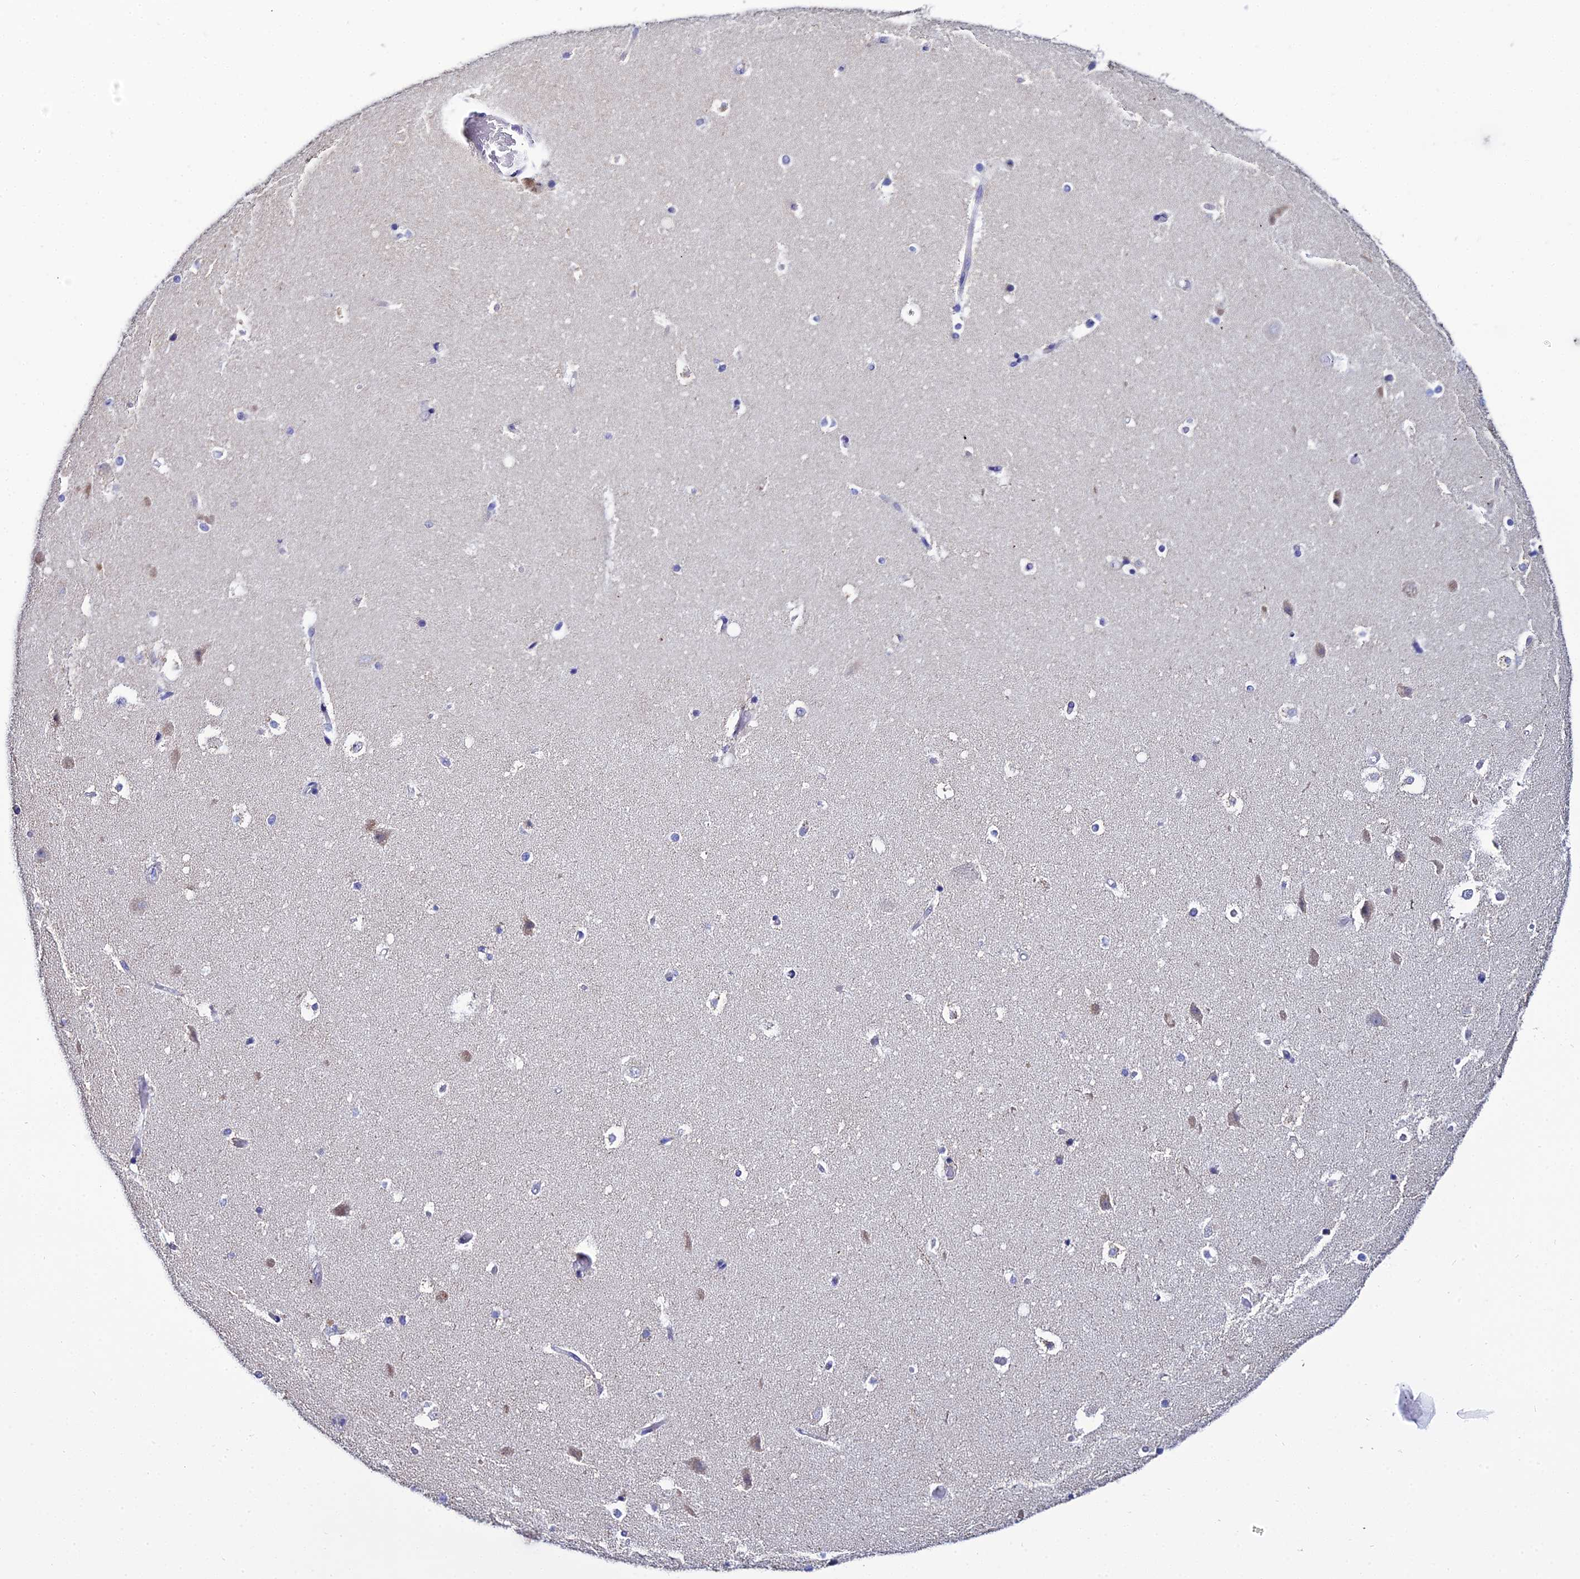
{"staining": {"intensity": "negative", "quantity": "none", "location": "none"}, "tissue": "hippocampus", "cell_type": "Glial cells", "image_type": "normal", "snomed": [{"axis": "morphology", "description": "Normal tissue, NOS"}, {"axis": "topography", "description": "Hippocampus"}], "caption": "IHC of benign human hippocampus exhibits no staining in glial cells.", "gene": "ZXDA", "patient": {"sex": "female", "age": 52}}